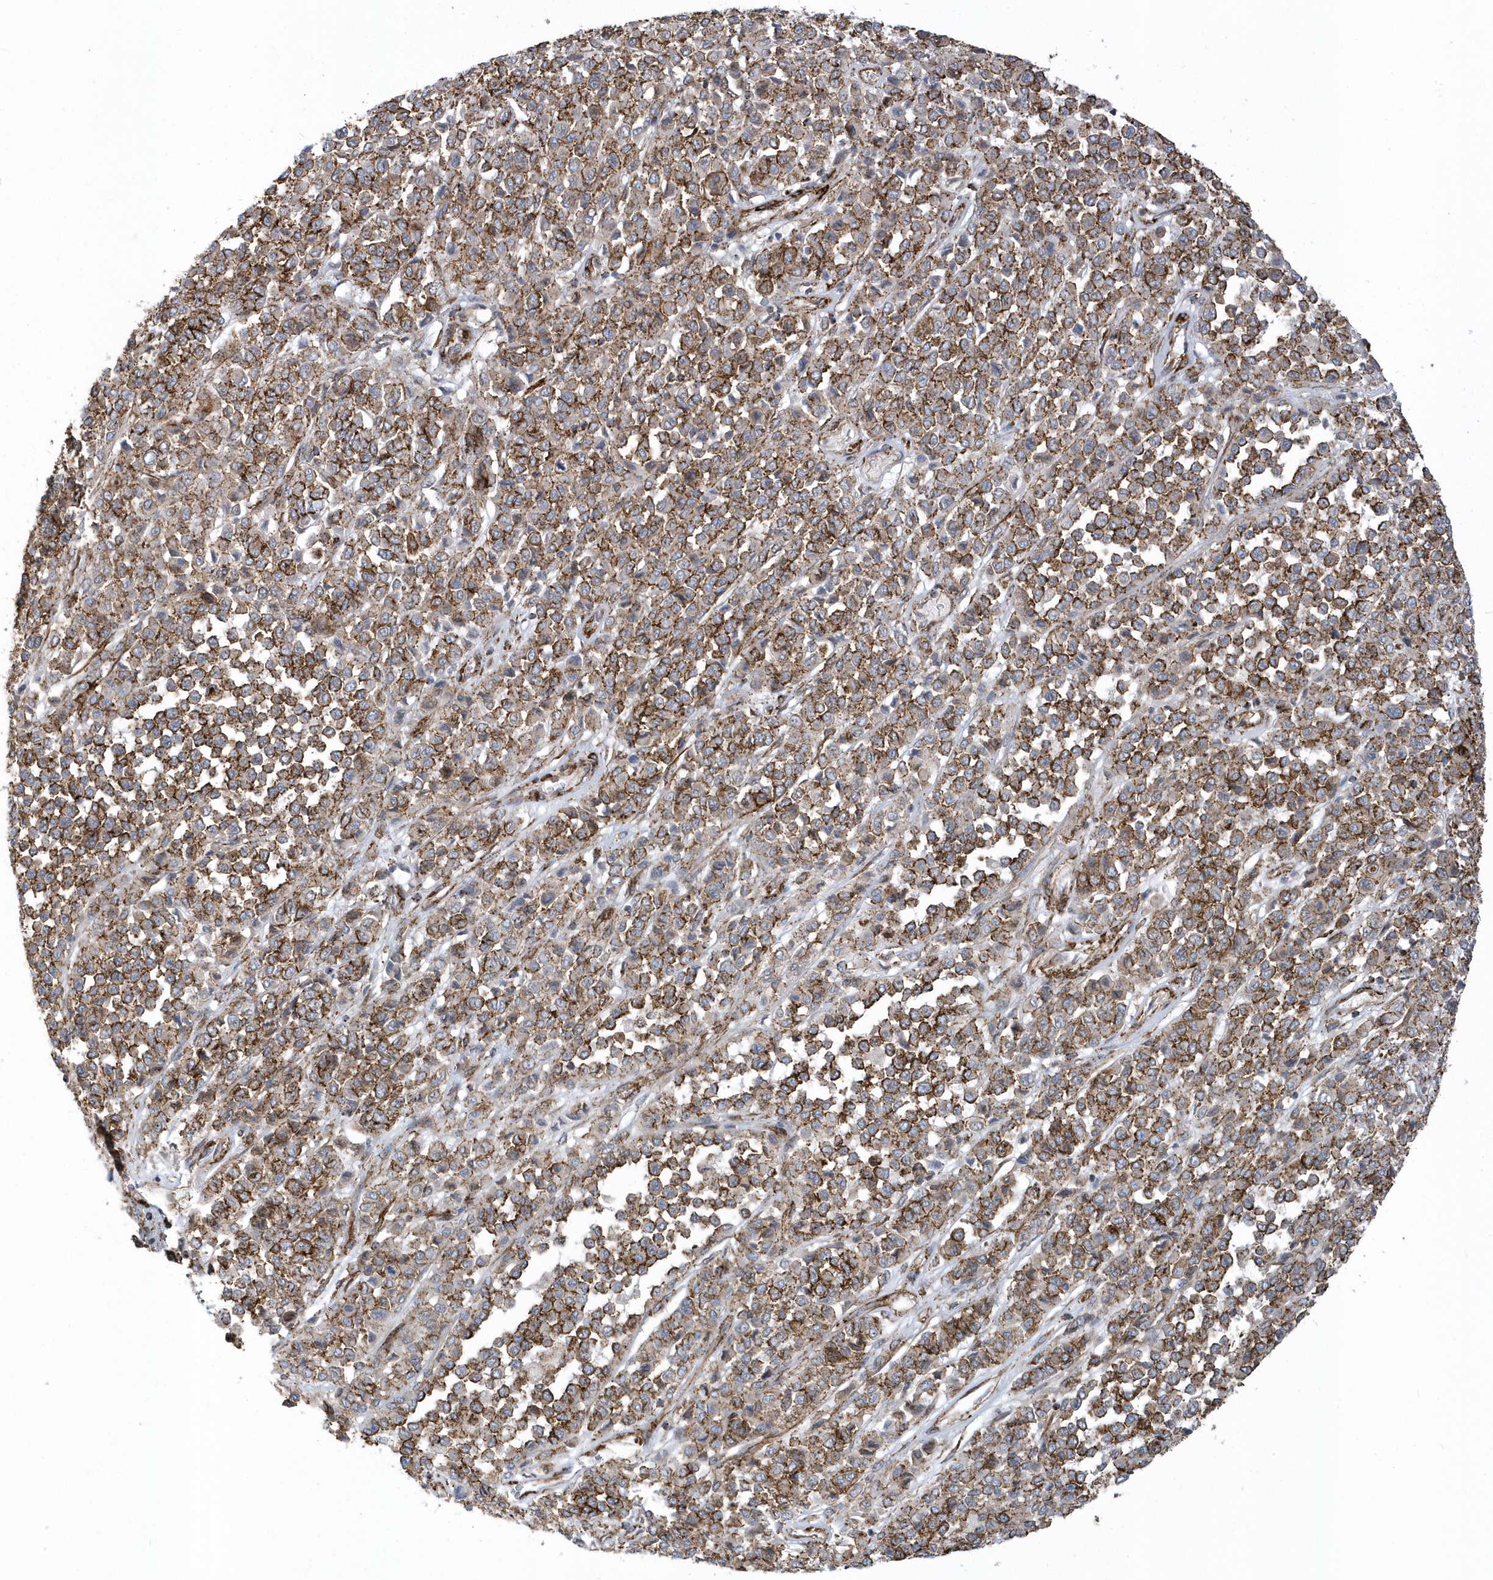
{"staining": {"intensity": "strong", "quantity": ">75%", "location": "cytoplasmic/membranous"}, "tissue": "melanoma", "cell_type": "Tumor cells", "image_type": "cancer", "snomed": [{"axis": "morphology", "description": "Malignant melanoma, Metastatic site"}, {"axis": "topography", "description": "Pancreas"}], "caption": "Immunohistochemistry staining of malignant melanoma (metastatic site), which exhibits high levels of strong cytoplasmic/membranous staining in approximately >75% of tumor cells indicating strong cytoplasmic/membranous protein staining. The staining was performed using DAB (brown) for protein detection and nuclei were counterstained in hematoxylin (blue).", "gene": "HRH4", "patient": {"sex": "female", "age": 30}}